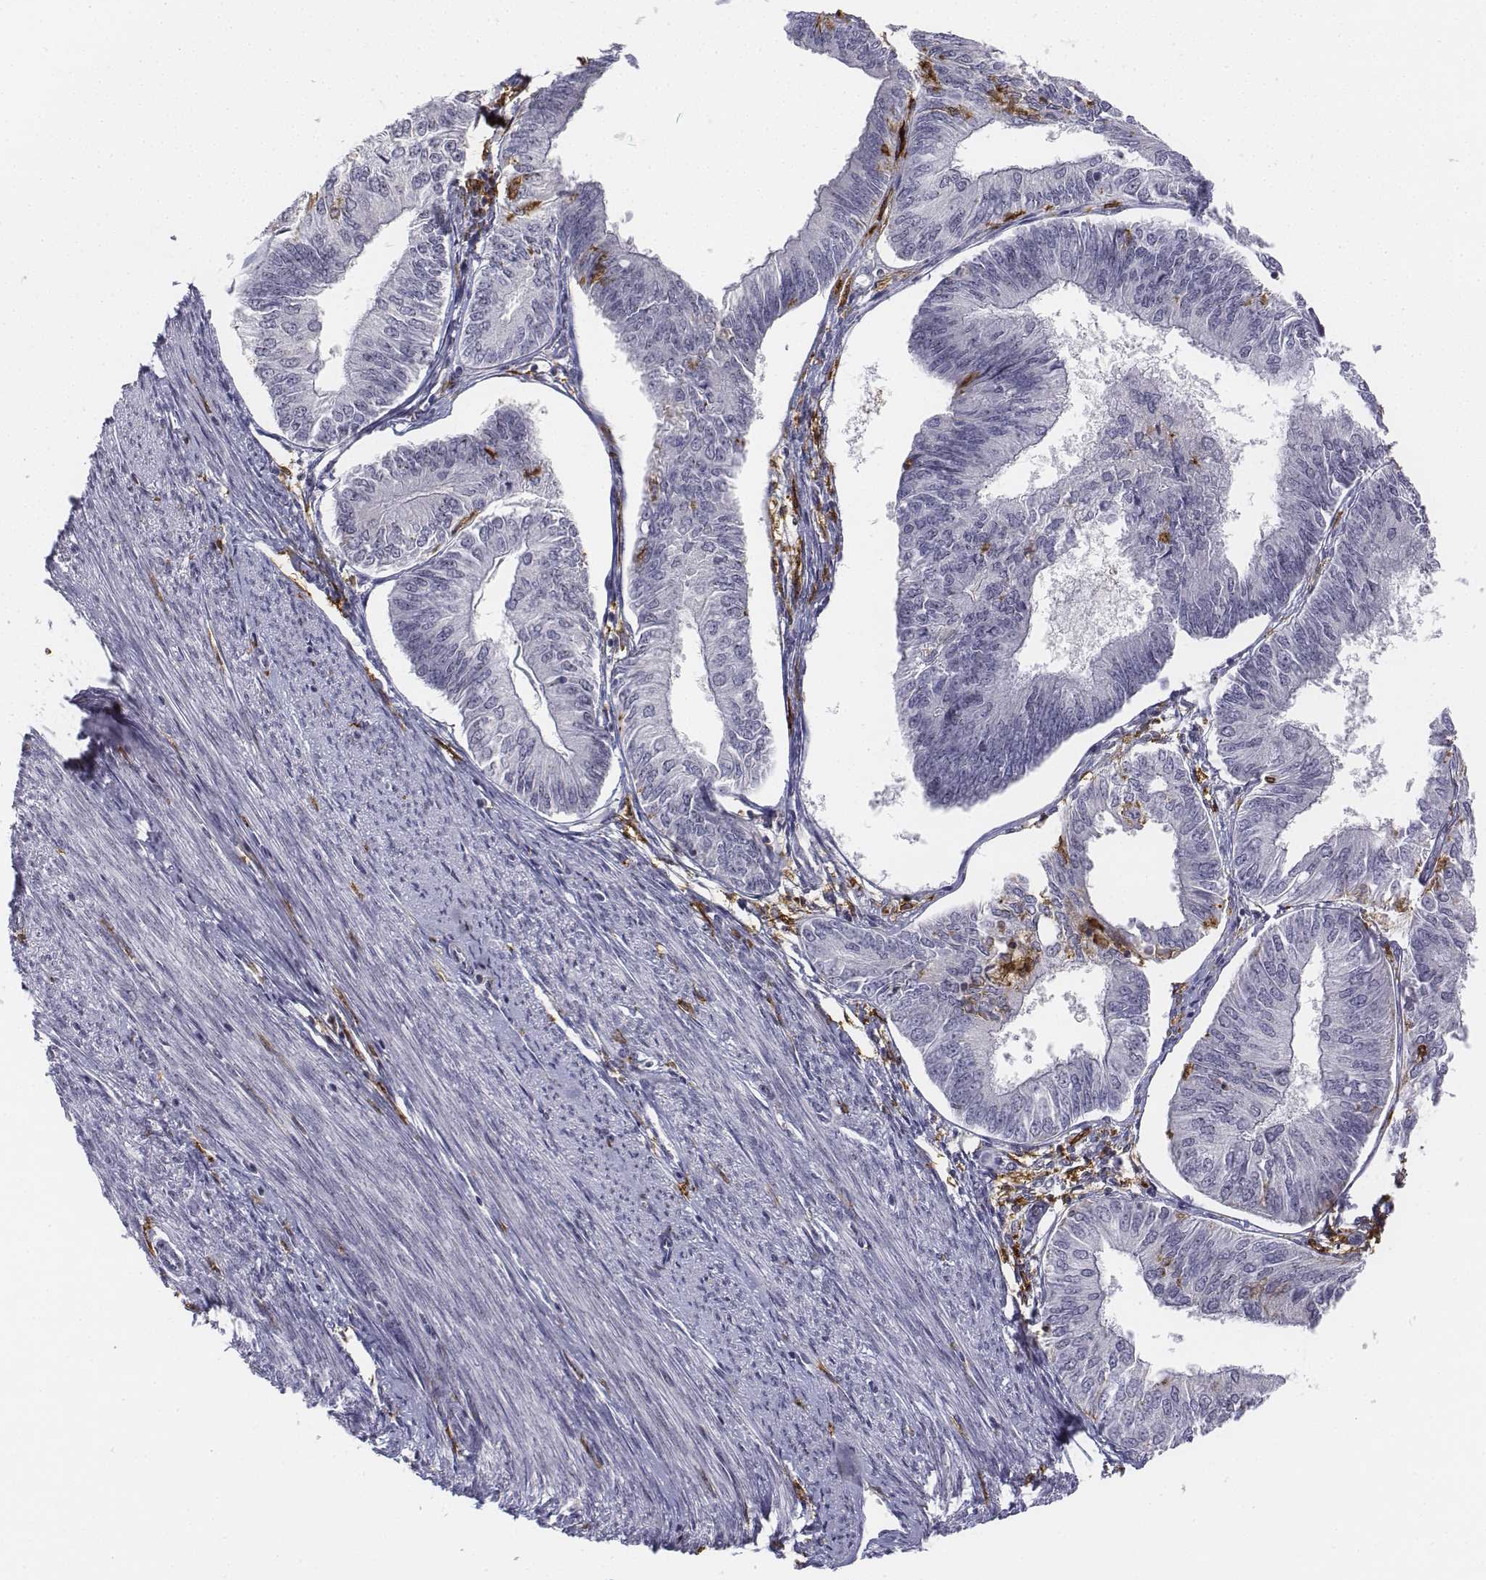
{"staining": {"intensity": "negative", "quantity": "none", "location": "none"}, "tissue": "endometrial cancer", "cell_type": "Tumor cells", "image_type": "cancer", "snomed": [{"axis": "morphology", "description": "Adenocarcinoma, NOS"}, {"axis": "topography", "description": "Endometrium"}], "caption": "Endometrial adenocarcinoma was stained to show a protein in brown. There is no significant expression in tumor cells.", "gene": "CD14", "patient": {"sex": "female", "age": 58}}